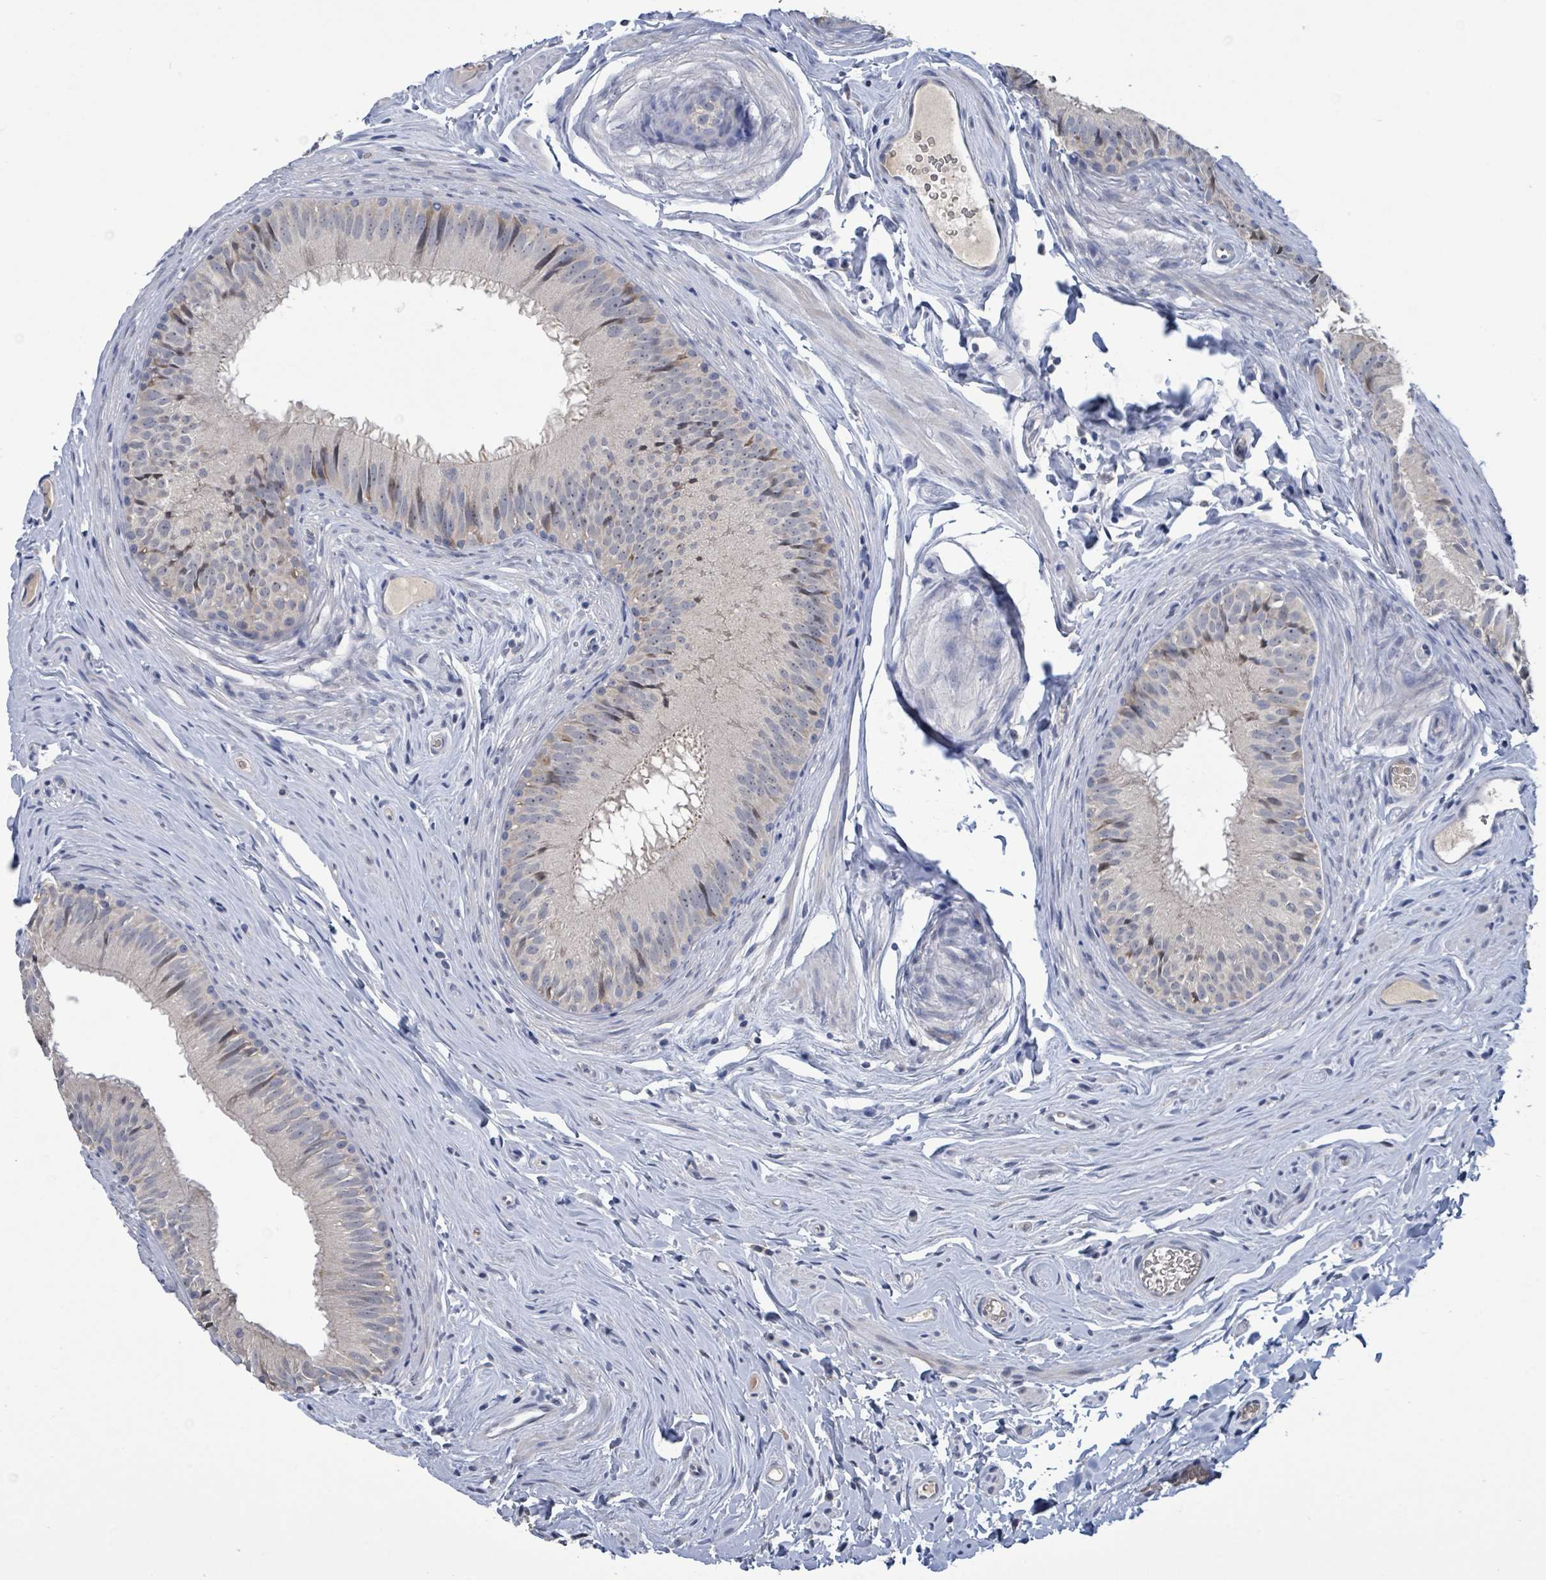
{"staining": {"intensity": "moderate", "quantity": "<25%", "location": "cytoplasmic/membranous"}, "tissue": "epididymis", "cell_type": "Glandular cells", "image_type": "normal", "snomed": [{"axis": "morphology", "description": "Normal tissue, NOS"}, {"axis": "topography", "description": "Epididymis, spermatic cord, NOS"}], "caption": "The micrograph demonstrates a brown stain indicating the presence of a protein in the cytoplasmic/membranous of glandular cells in epididymis. The staining is performed using DAB (3,3'-diaminobenzidine) brown chromogen to label protein expression. The nuclei are counter-stained blue using hematoxylin.", "gene": "SEBOX", "patient": {"sex": "male", "age": 25}}